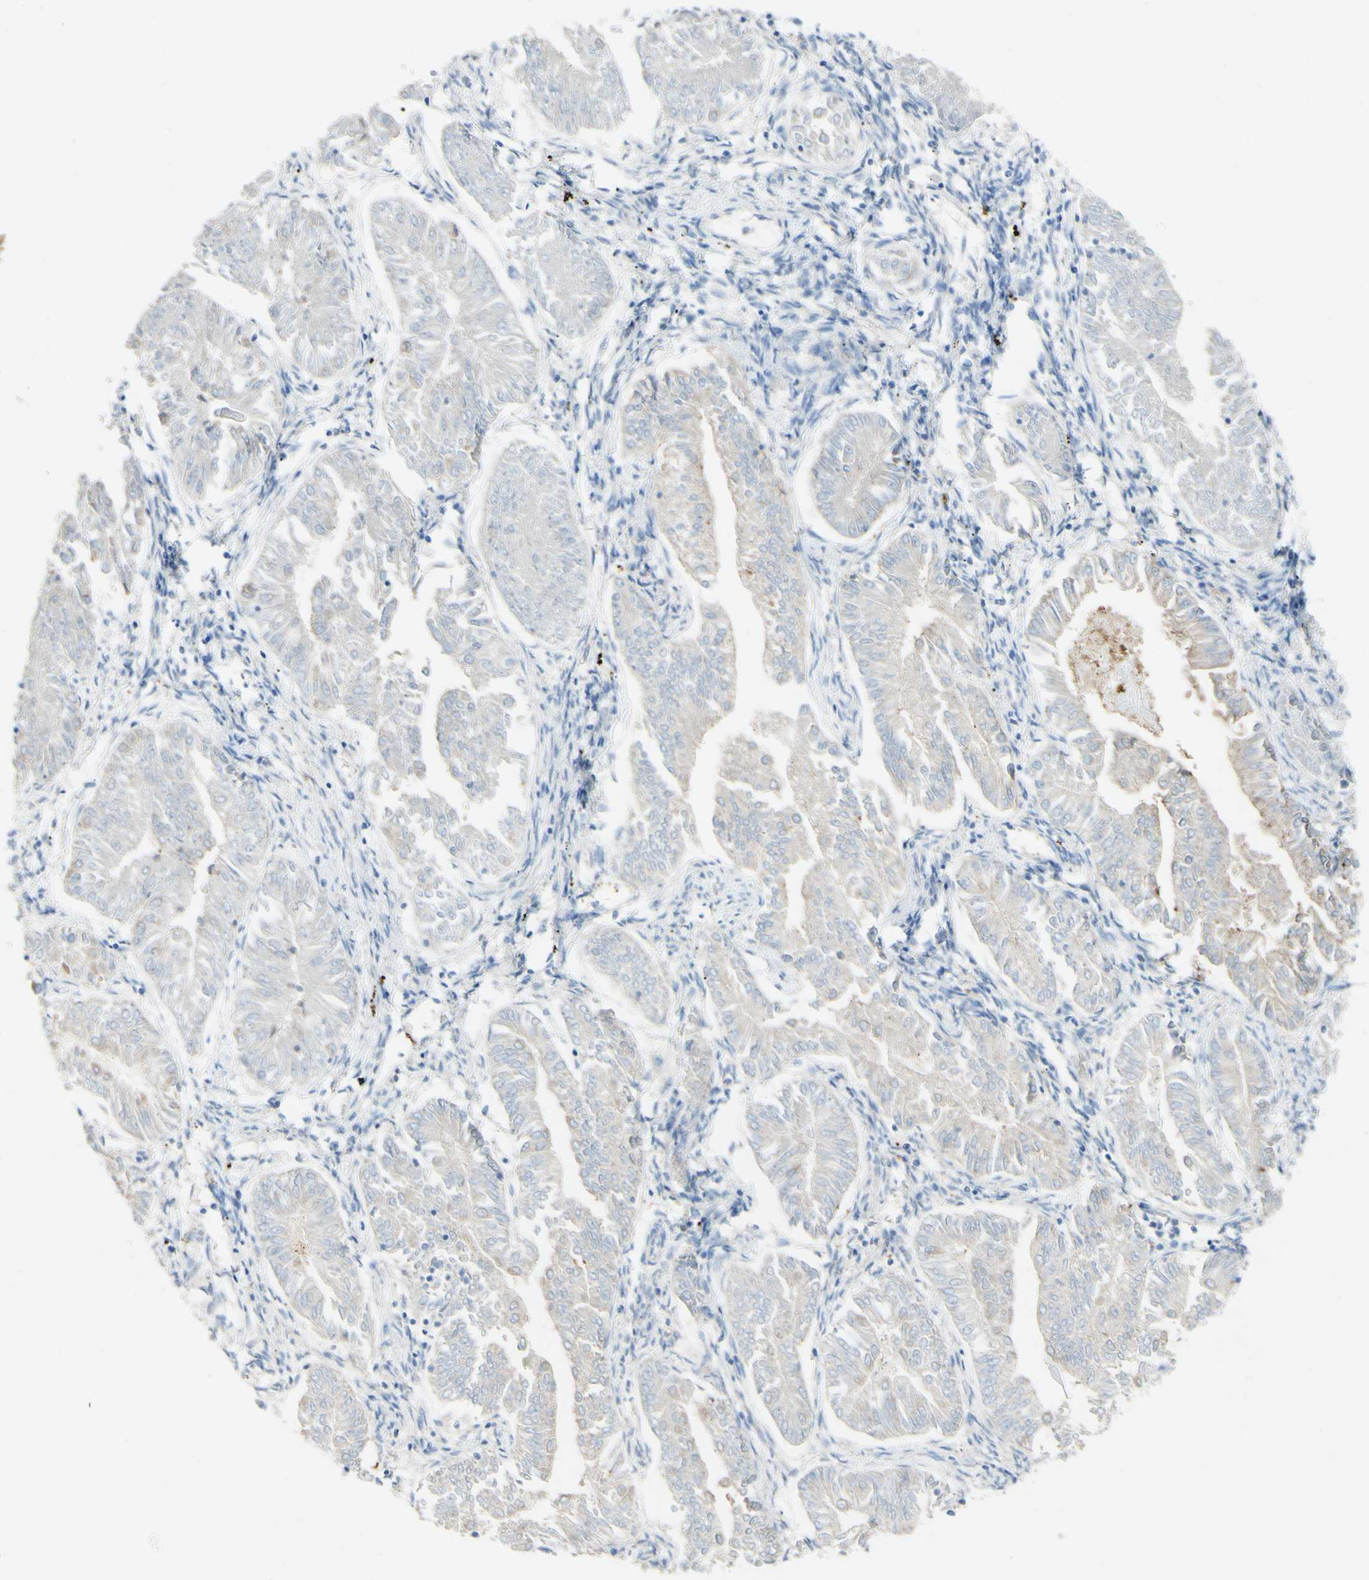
{"staining": {"intensity": "weak", "quantity": "<25%", "location": "cytoplasmic/membranous"}, "tissue": "endometrial cancer", "cell_type": "Tumor cells", "image_type": "cancer", "snomed": [{"axis": "morphology", "description": "Adenocarcinoma, NOS"}, {"axis": "topography", "description": "Endometrium"}], "caption": "DAB (3,3'-diaminobenzidine) immunohistochemical staining of human endometrial cancer (adenocarcinoma) displays no significant positivity in tumor cells.", "gene": "FGF4", "patient": {"sex": "female", "age": 53}}